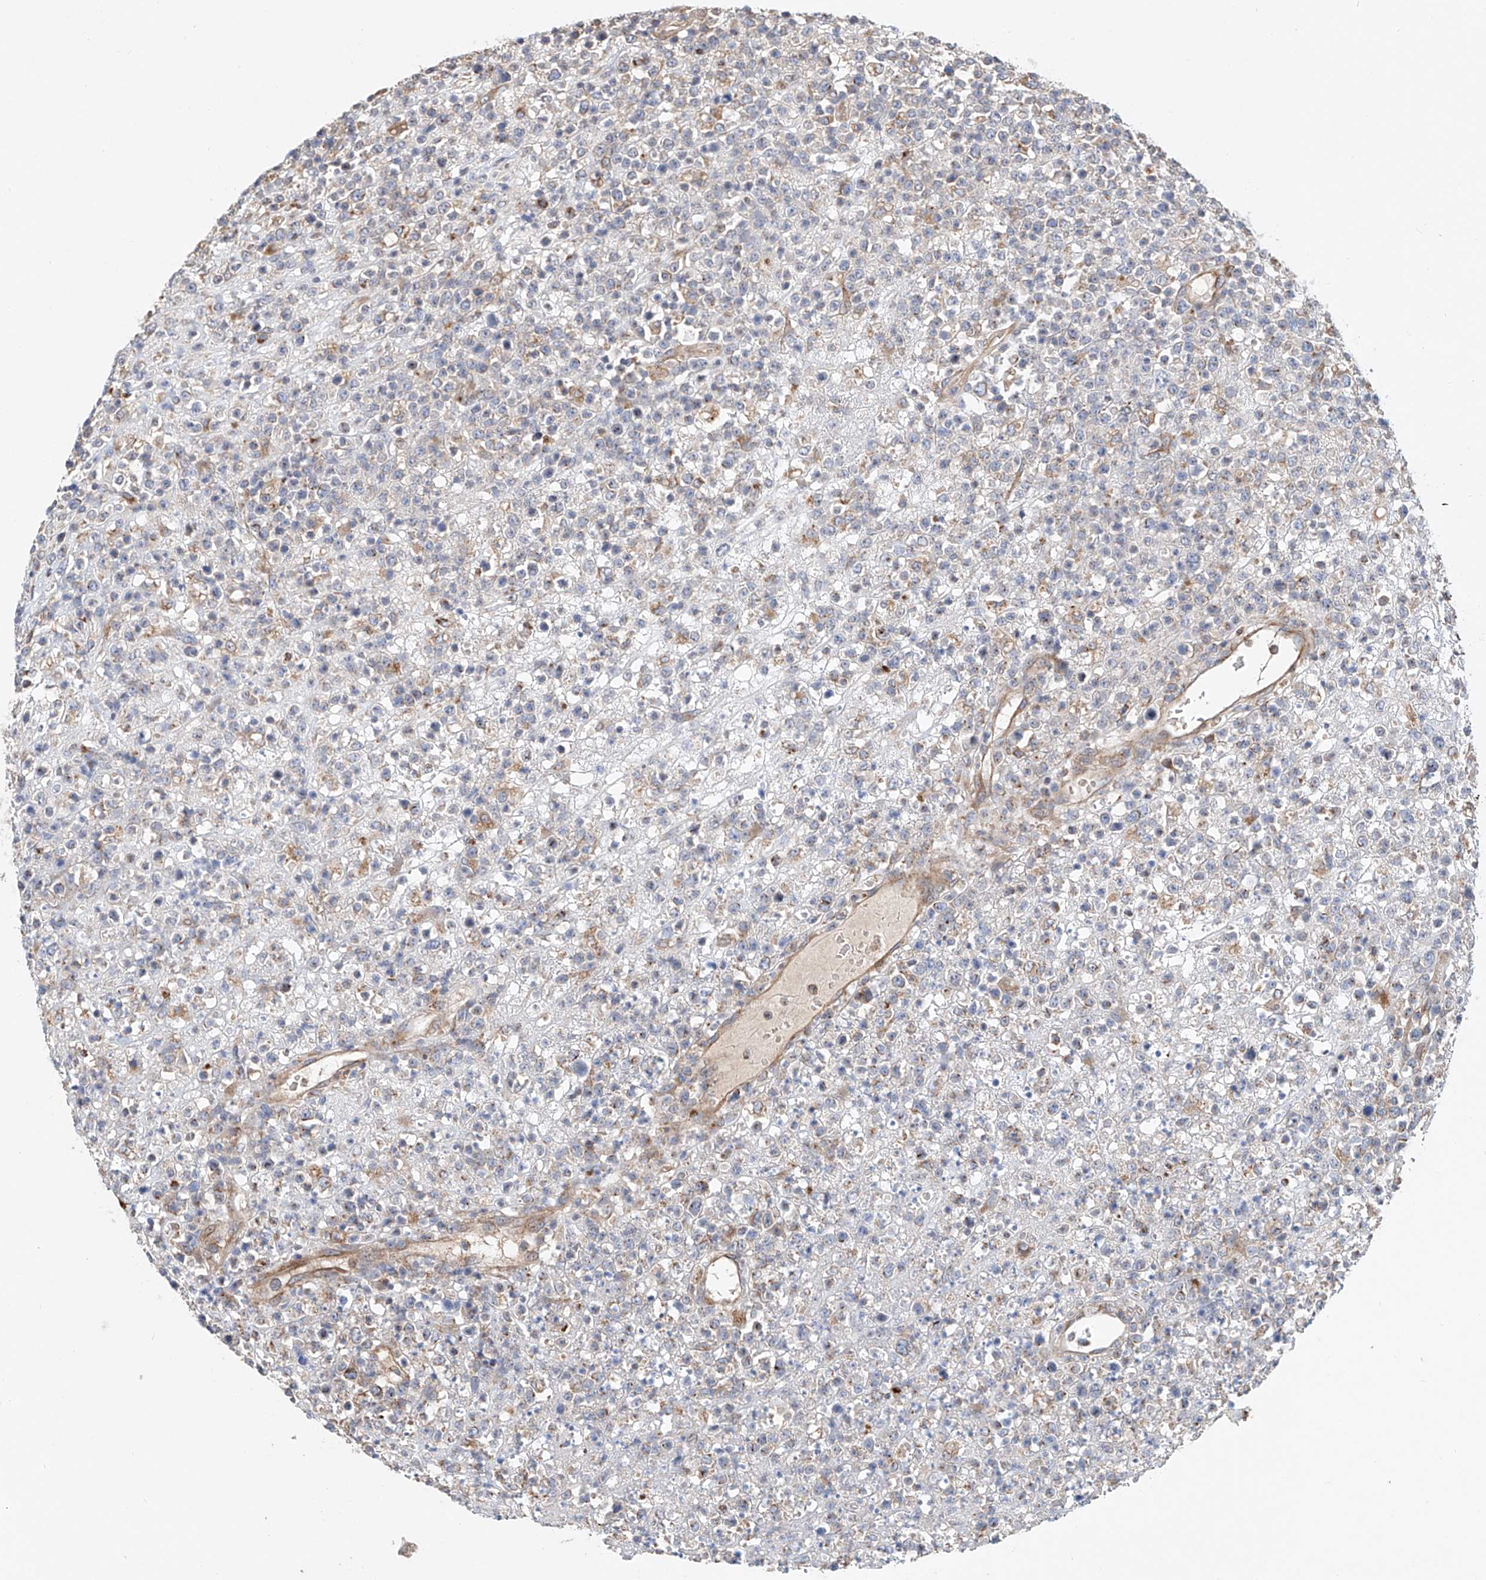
{"staining": {"intensity": "weak", "quantity": "<25%", "location": "cytoplasmic/membranous"}, "tissue": "lymphoma", "cell_type": "Tumor cells", "image_type": "cancer", "snomed": [{"axis": "morphology", "description": "Malignant lymphoma, non-Hodgkin's type, High grade"}, {"axis": "topography", "description": "Colon"}], "caption": "IHC histopathology image of neoplastic tissue: human lymphoma stained with DAB (3,3'-diaminobenzidine) demonstrates no significant protein staining in tumor cells.", "gene": "HGSNAT", "patient": {"sex": "female", "age": 53}}